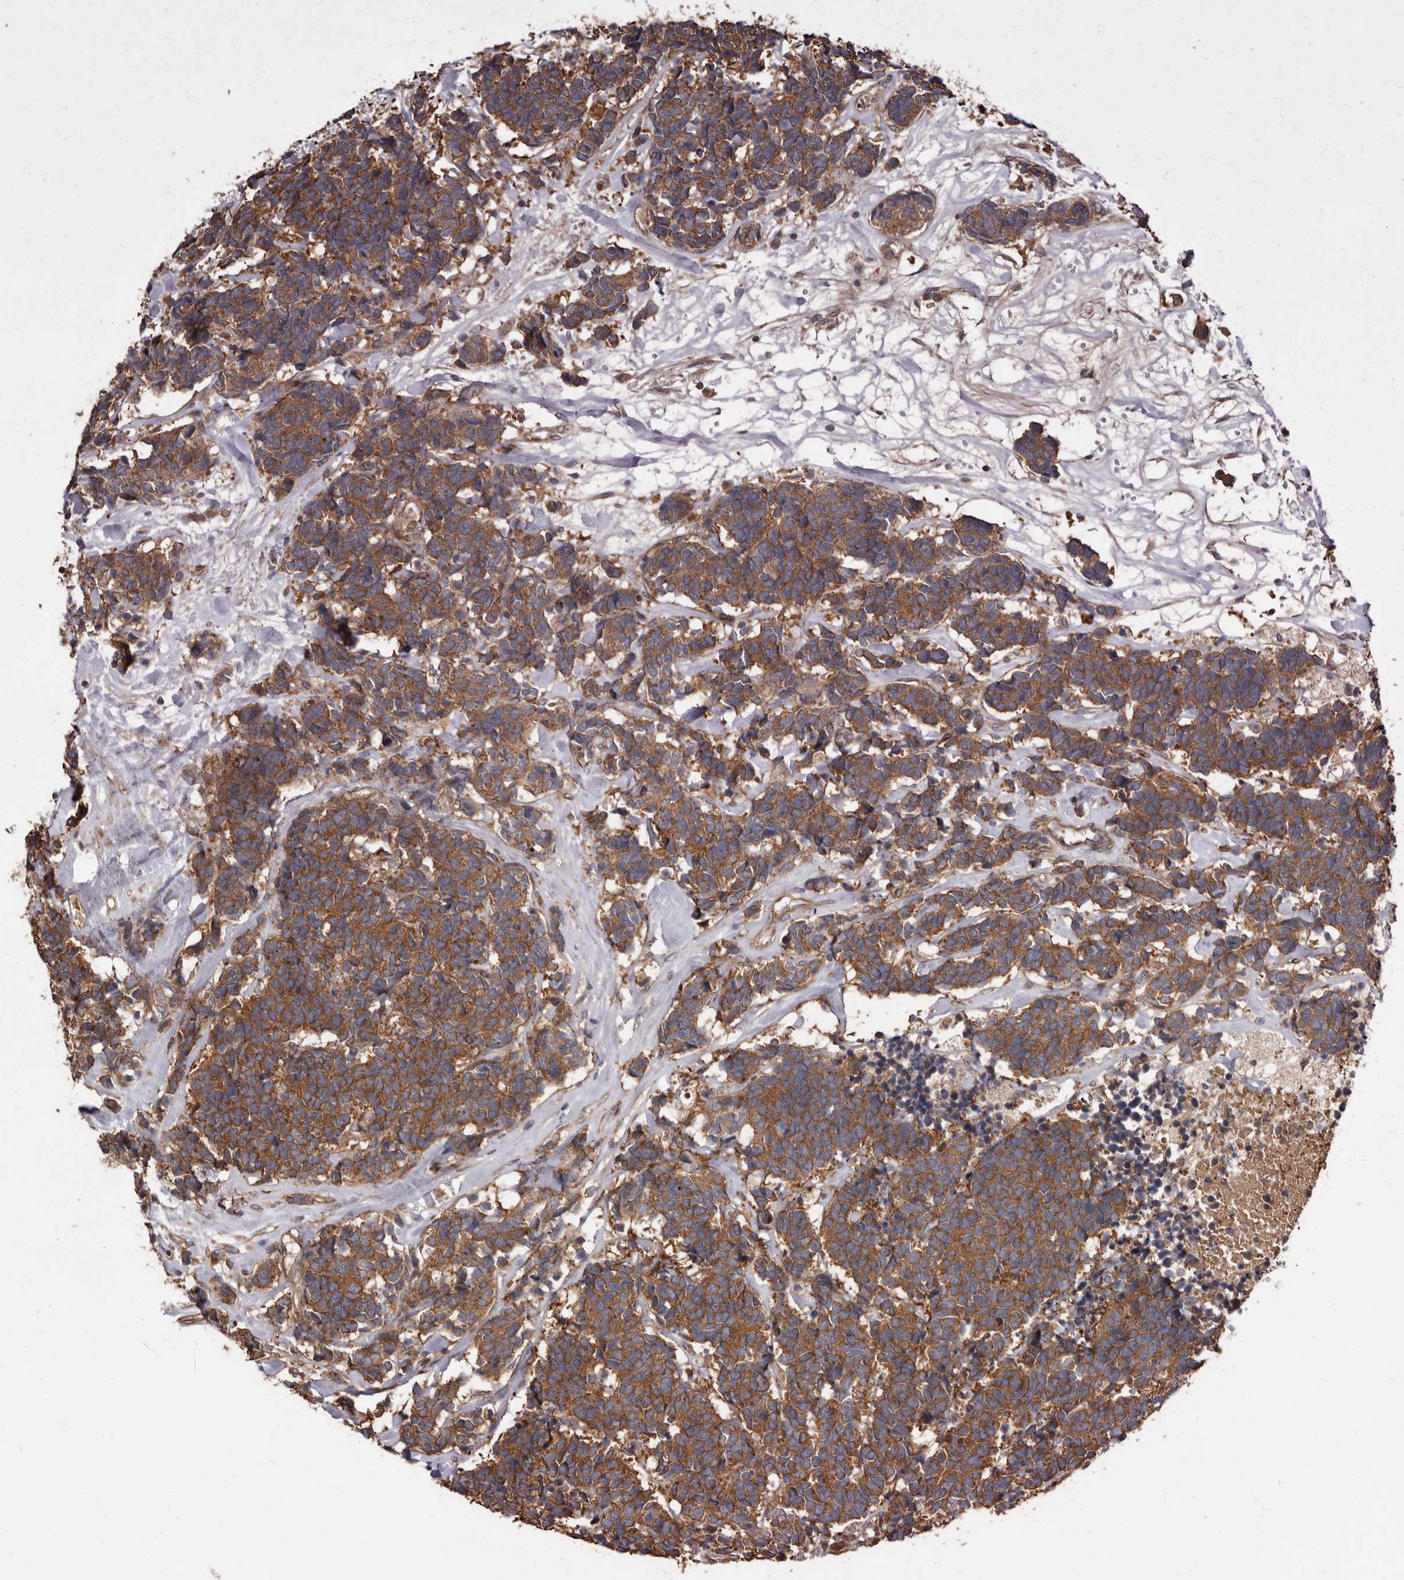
{"staining": {"intensity": "moderate", "quantity": ">75%", "location": "cytoplasmic/membranous"}, "tissue": "carcinoid", "cell_type": "Tumor cells", "image_type": "cancer", "snomed": [{"axis": "morphology", "description": "Carcinoma, NOS"}, {"axis": "morphology", "description": "Carcinoid, malignant, NOS"}, {"axis": "topography", "description": "Urinary bladder"}], "caption": "An immunohistochemistry histopathology image of neoplastic tissue is shown. Protein staining in brown highlights moderate cytoplasmic/membranous positivity in malignant carcinoid within tumor cells.", "gene": "ARHGEF5", "patient": {"sex": "male", "age": 57}}